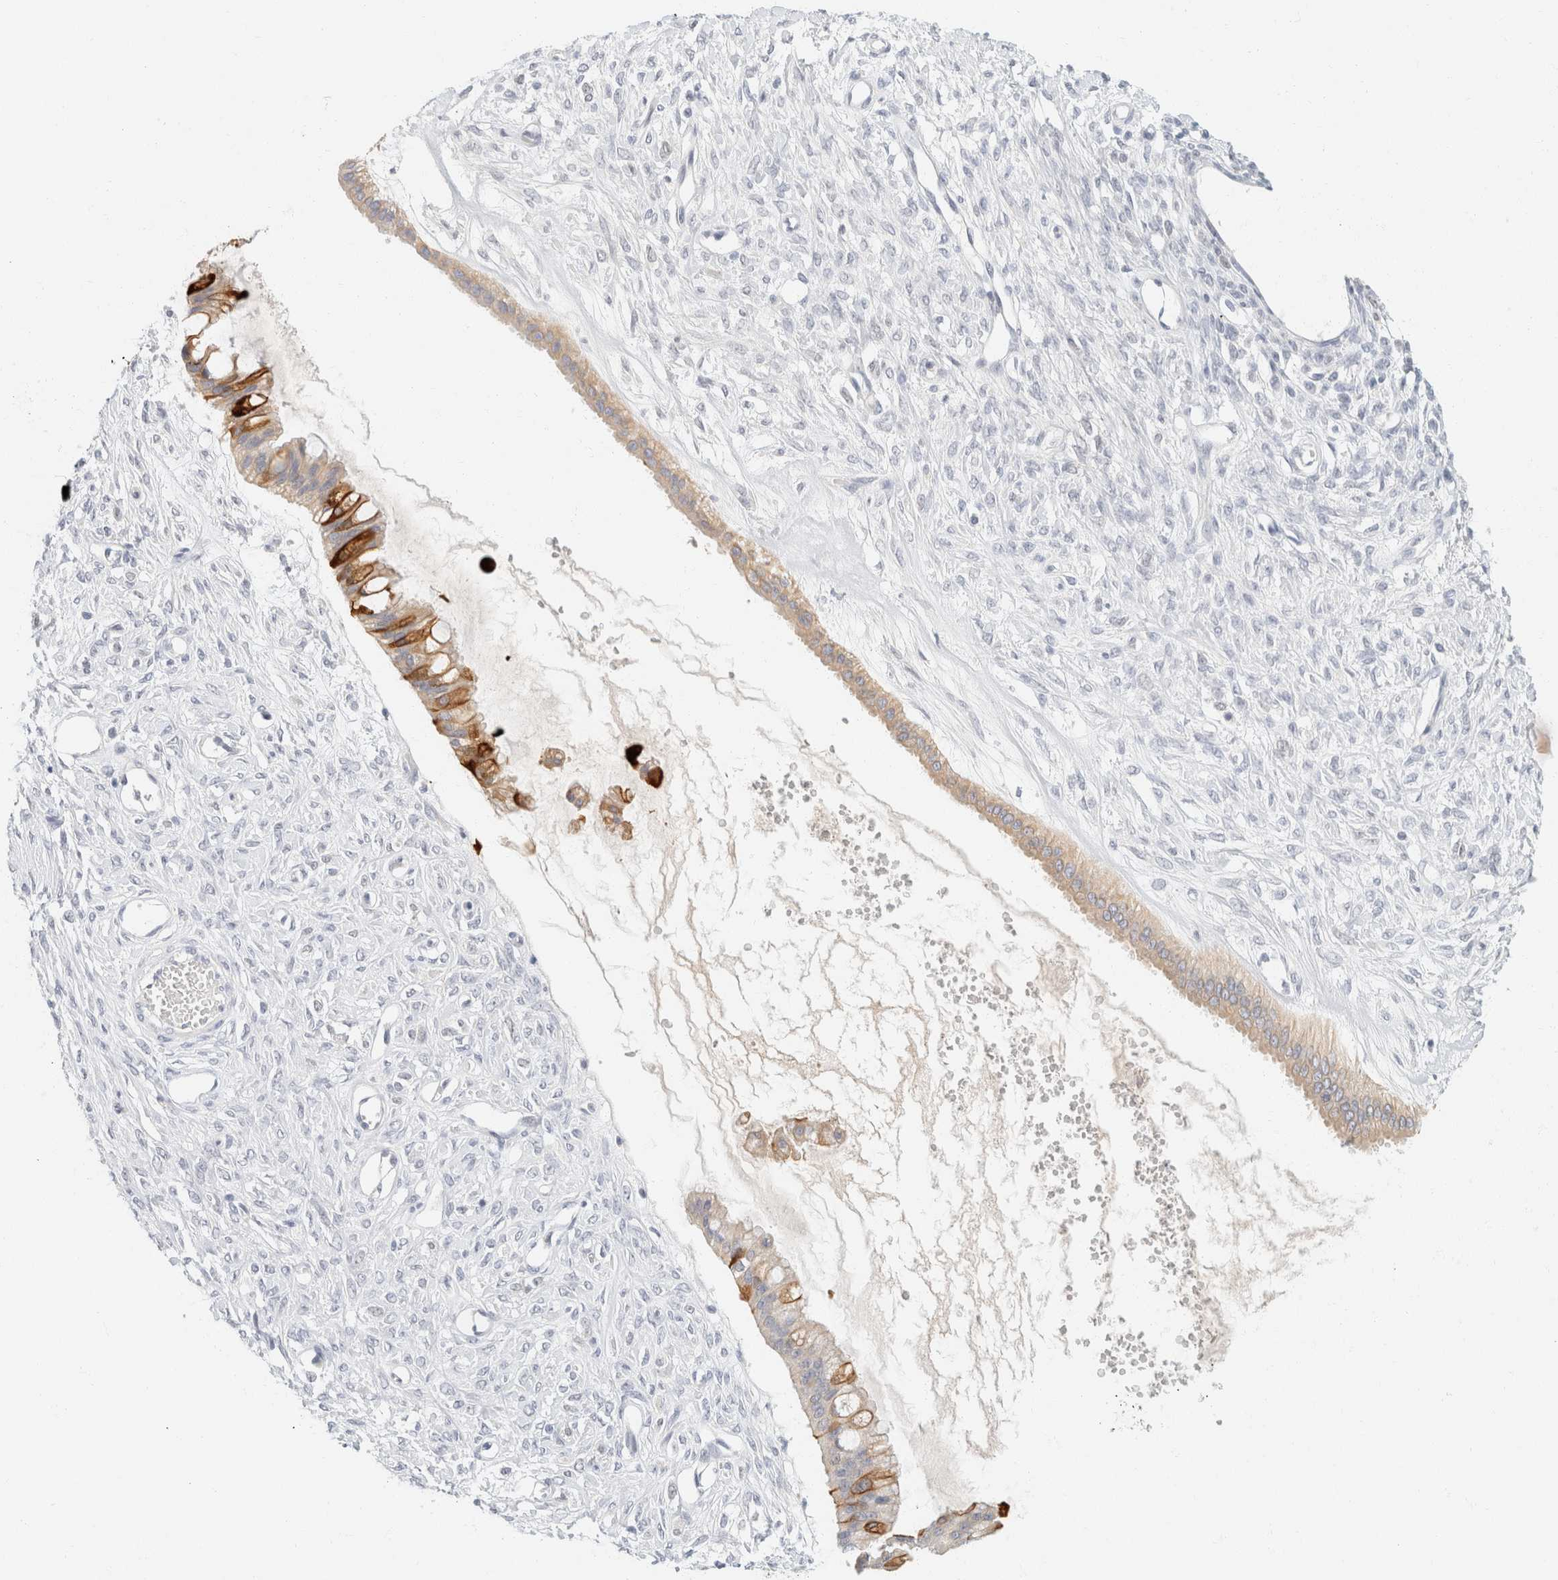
{"staining": {"intensity": "moderate", "quantity": ">75%", "location": "cytoplasmic/membranous"}, "tissue": "ovarian cancer", "cell_type": "Tumor cells", "image_type": "cancer", "snomed": [{"axis": "morphology", "description": "Cystadenocarcinoma, mucinous, NOS"}, {"axis": "topography", "description": "Ovary"}], "caption": "IHC of human ovarian cancer (mucinous cystadenocarcinoma) reveals medium levels of moderate cytoplasmic/membranous staining in approximately >75% of tumor cells. Using DAB (3,3'-diaminobenzidine) (brown) and hematoxylin (blue) stains, captured at high magnification using brightfield microscopy.", "gene": "KRT20", "patient": {"sex": "female", "age": 73}}